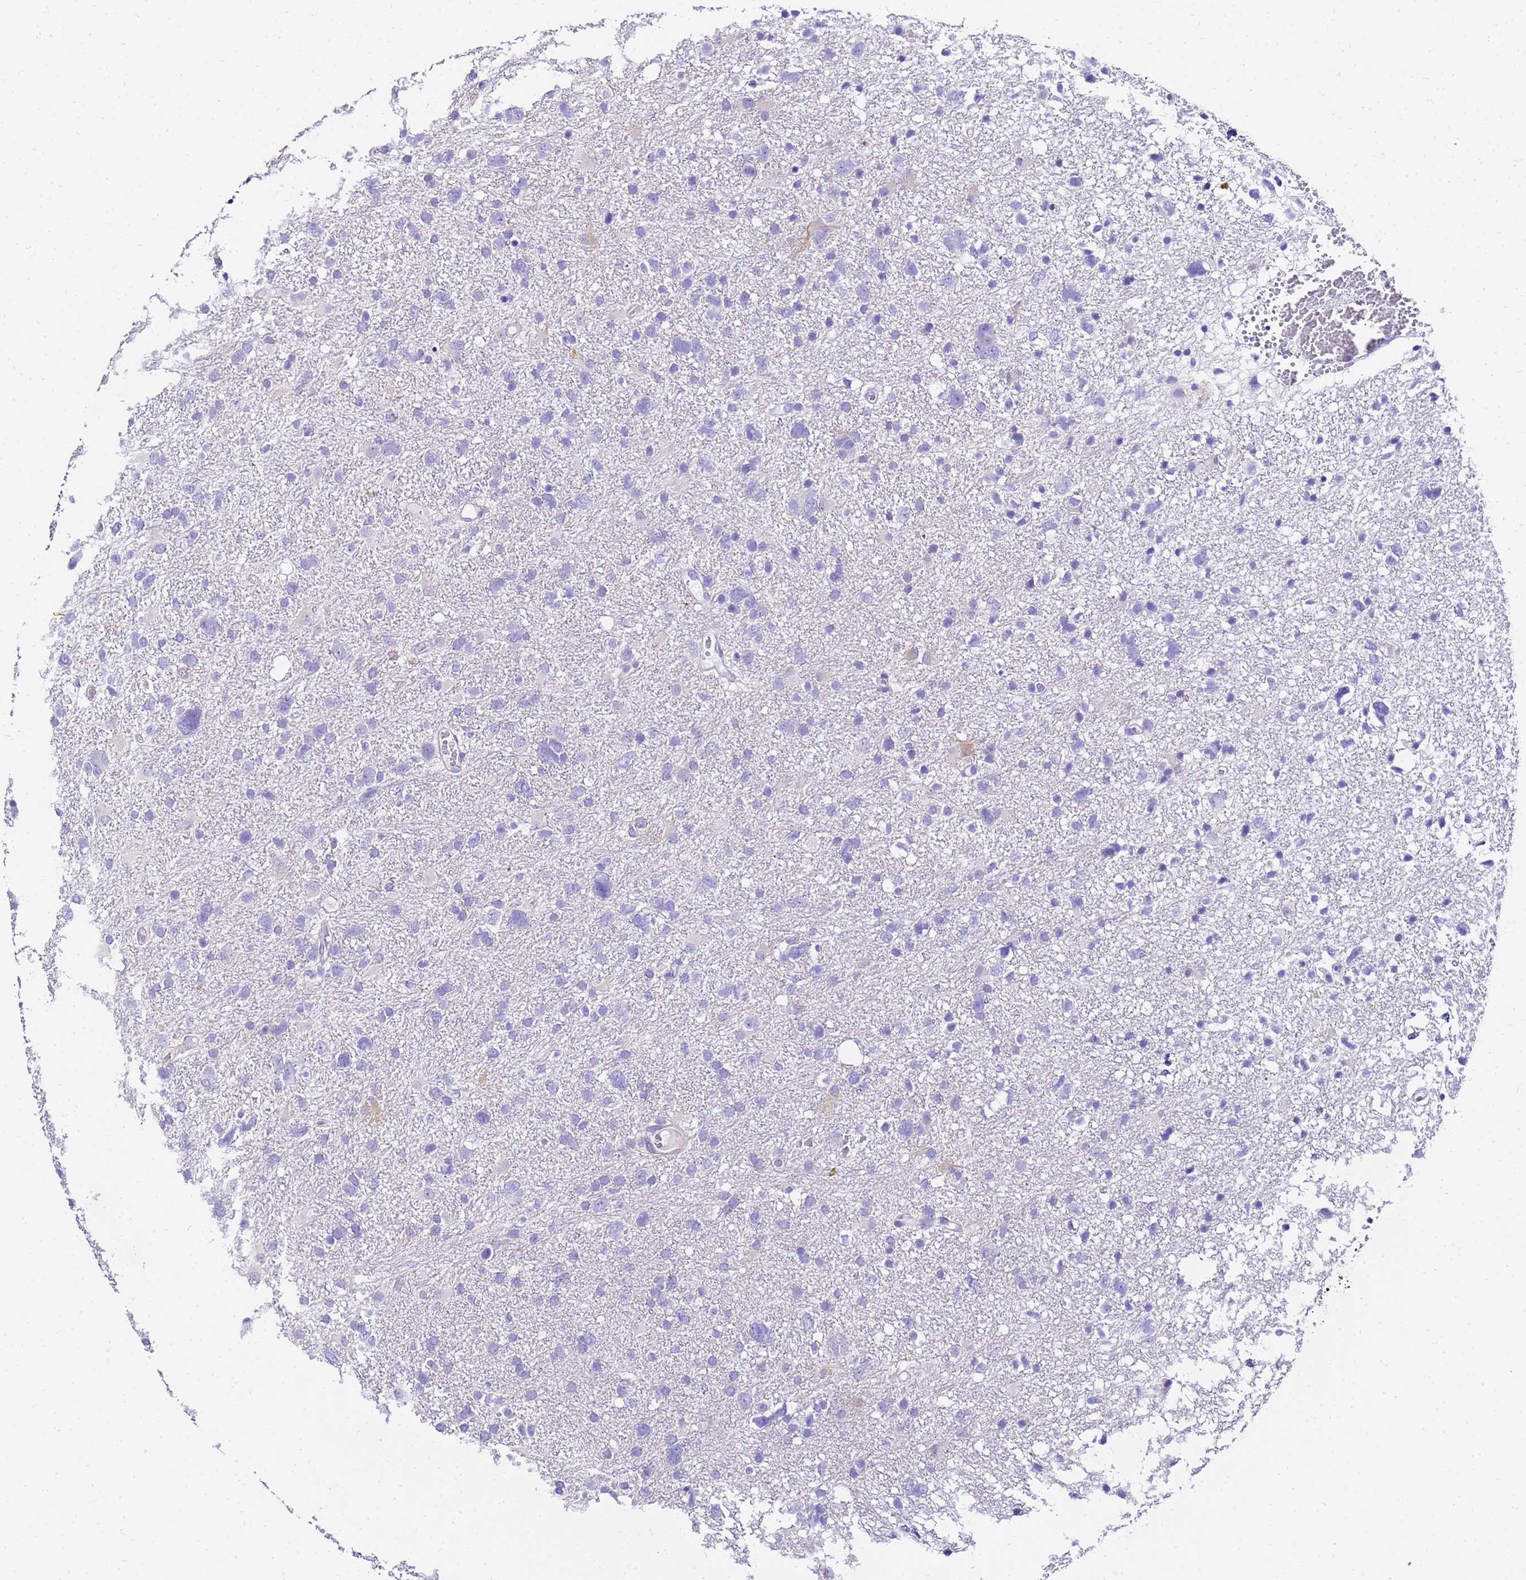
{"staining": {"intensity": "negative", "quantity": "none", "location": "none"}, "tissue": "glioma", "cell_type": "Tumor cells", "image_type": "cancer", "snomed": [{"axis": "morphology", "description": "Glioma, malignant, High grade"}, {"axis": "topography", "description": "Brain"}], "caption": "The image demonstrates no staining of tumor cells in malignant glioma (high-grade).", "gene": "HSPB6", "patient": {"sex": "male", "age": 61}}